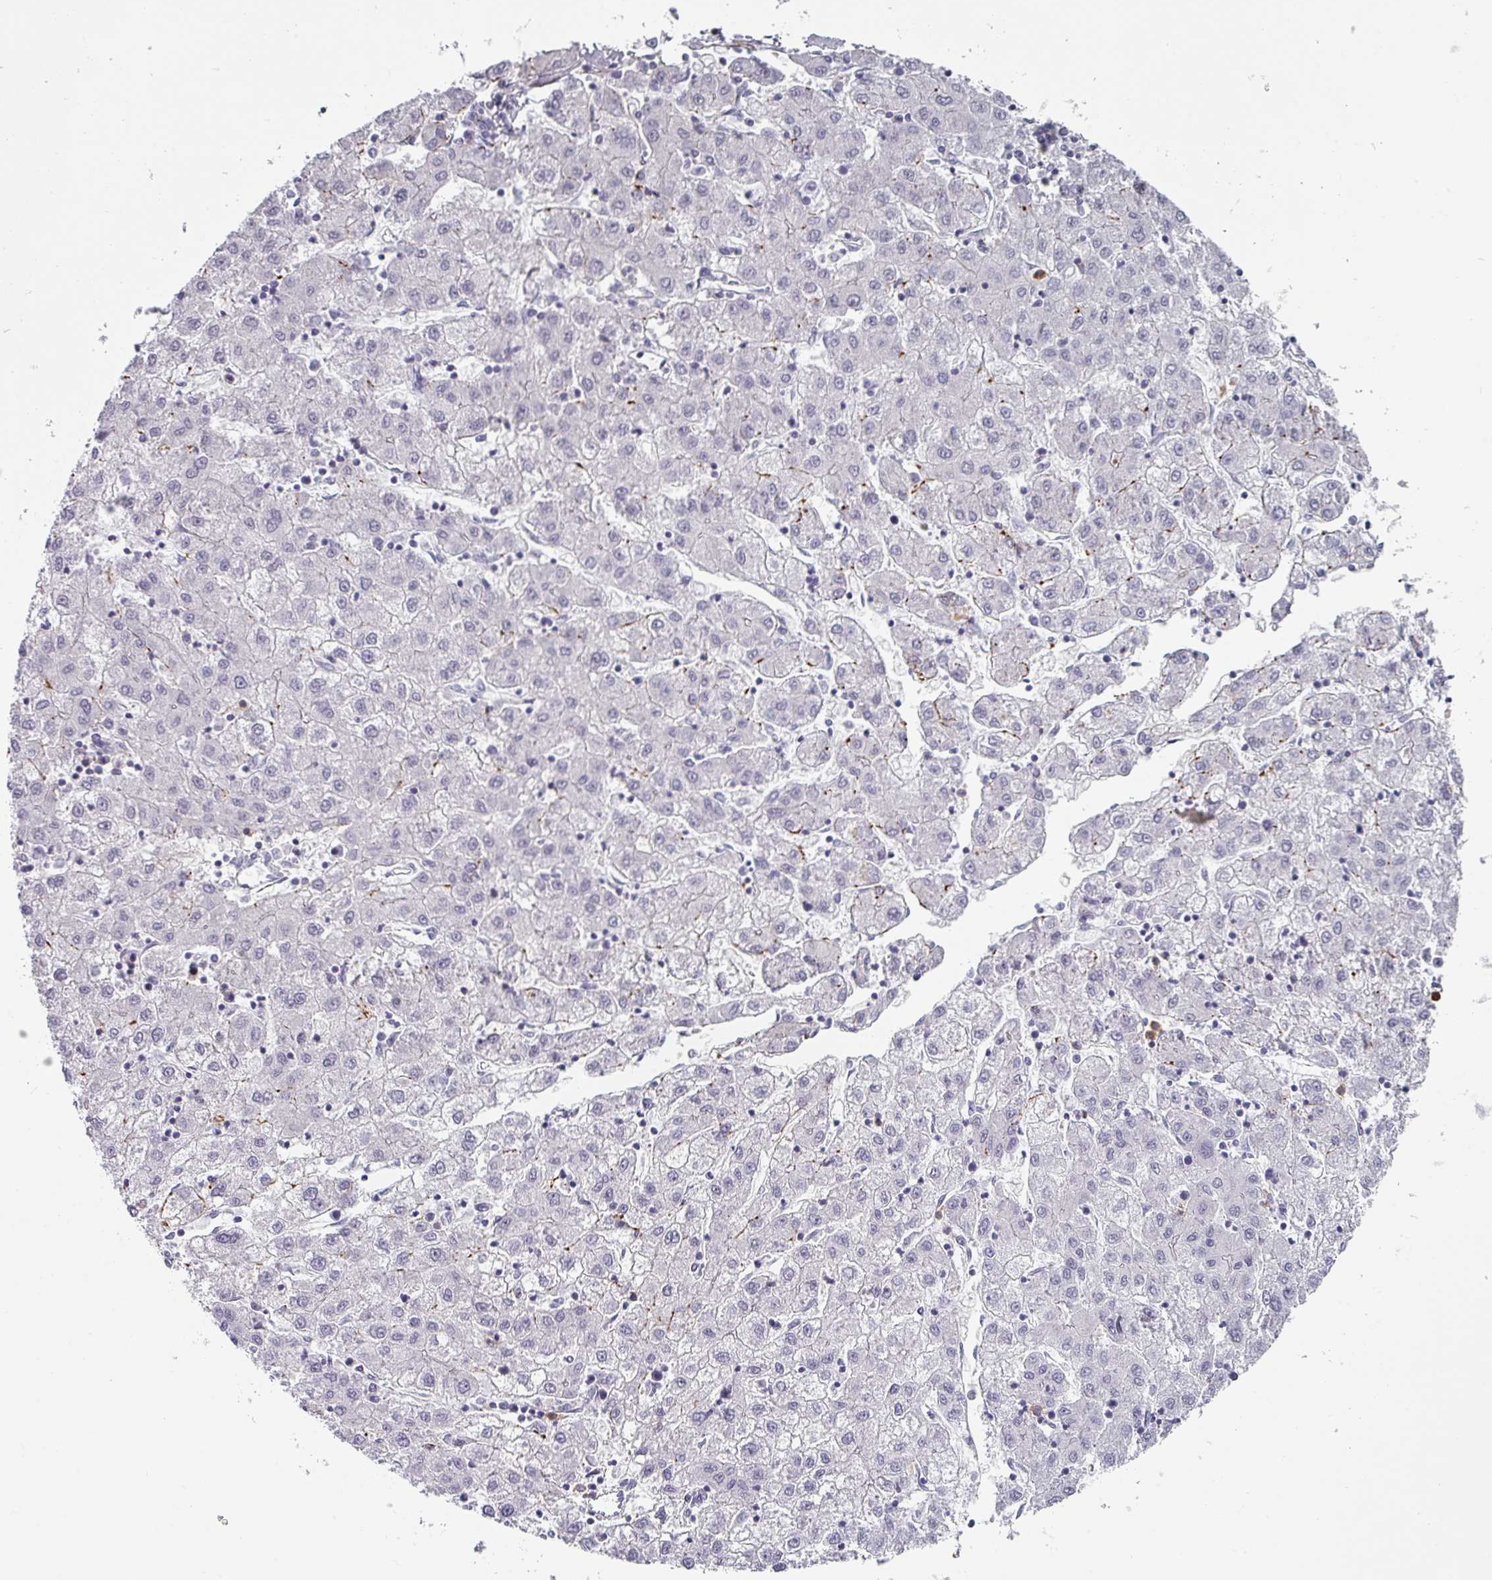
{"staining": {"intensity": "negative", "quantity": "none", "location": "none"}, "tissue": "liver cancer", "cell_type": "Tumor cells", "image_type": "cancer", "snomed": [{"axis": "morphology", "description": "Carcinoma, Hepatocellular, NOS"}, {"axis": "topography", "description": "Liver"}], "caption": "The histopathology image demonstrates no staining of tumor cells in liver cancer (hepatocellular carcinoma).", "gene": "BTLA", "patient": {"sex": "male", "age": 72}}